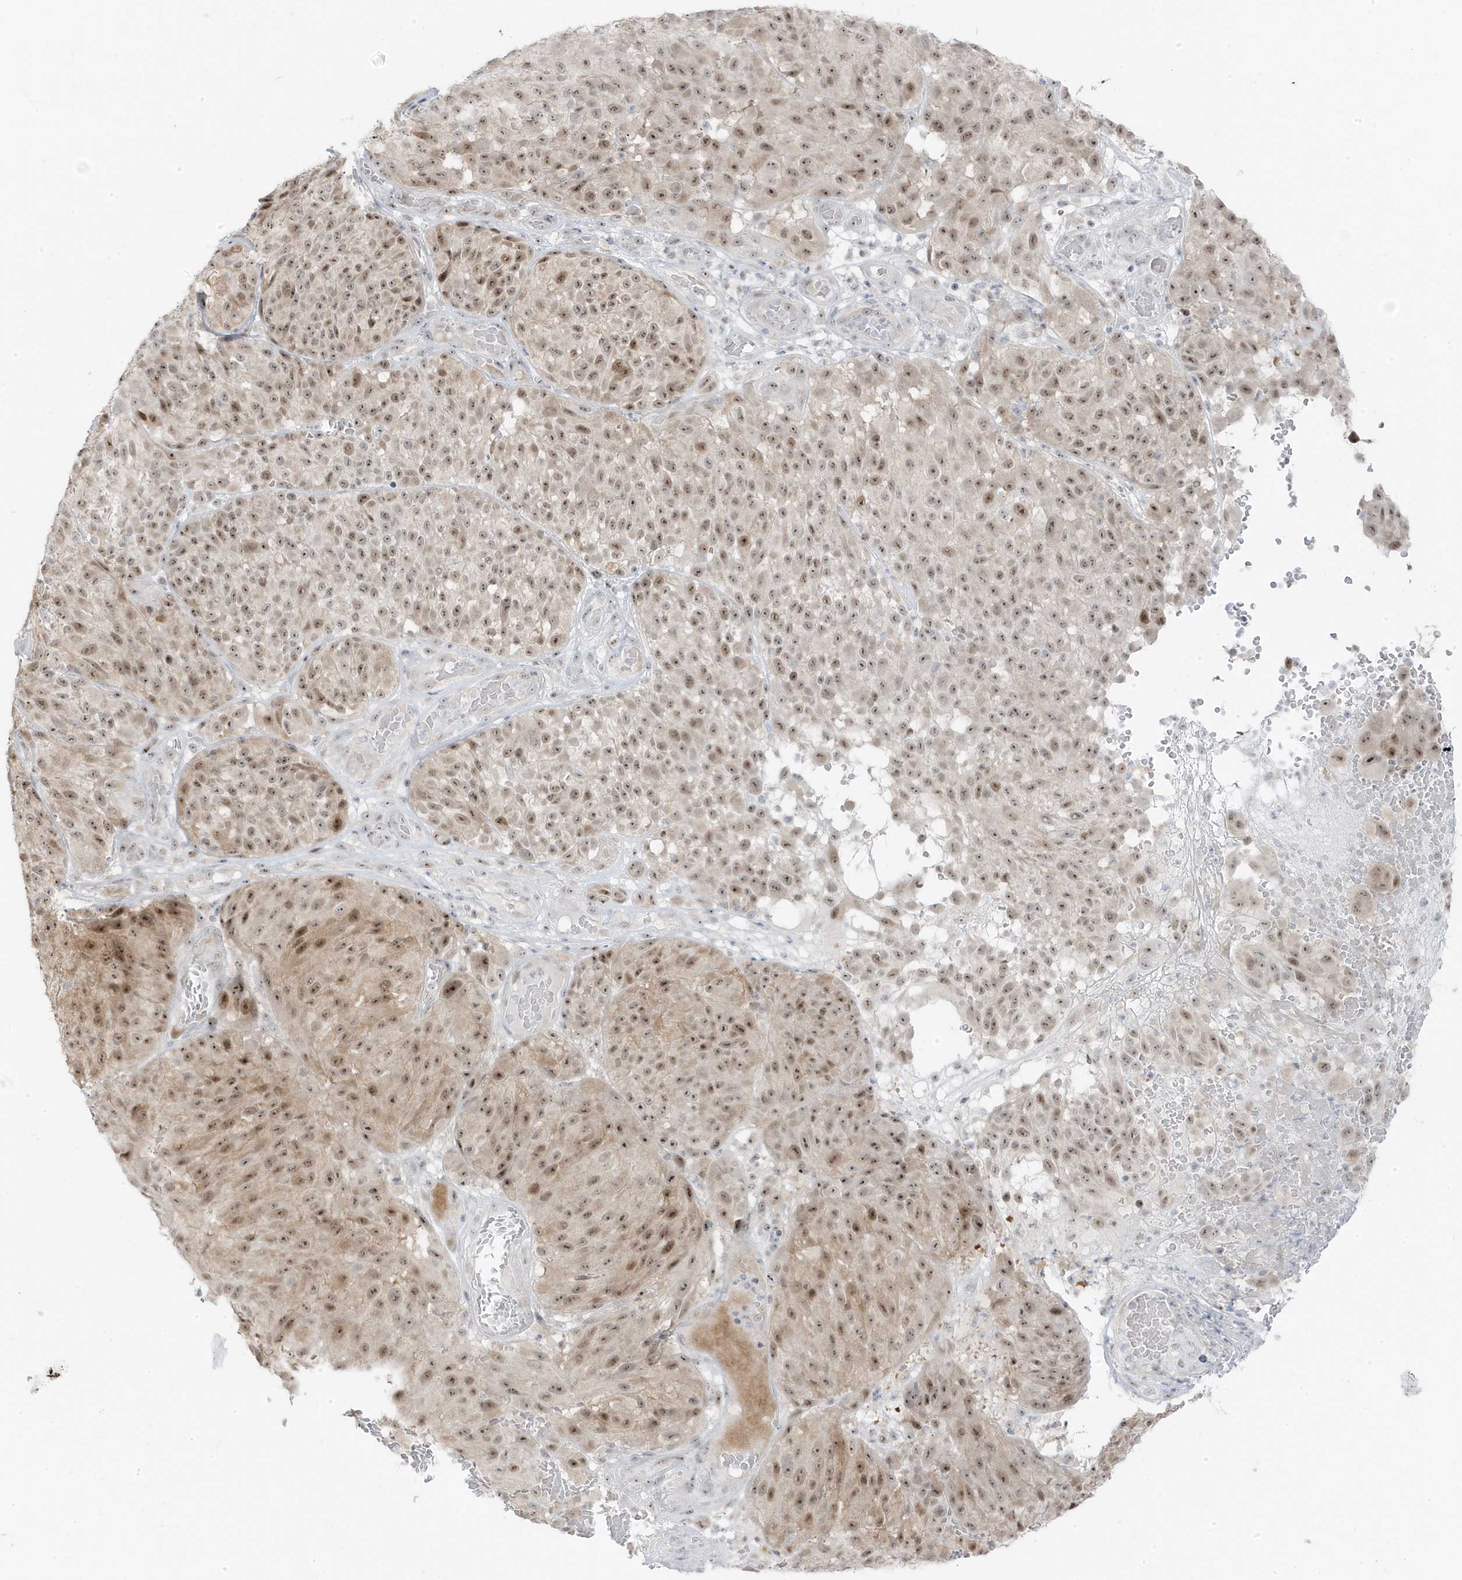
{"staining": {"intensity": "strong", "quantity": ">75%", "location": "cytoplasmic/membranous,nuclear"}, "tissue": "melanoma", "cell_type": "Tumor cells", "image_type": "cancer", "snomed": [{"axis": "morphology", "description": "Malignant melanoma, NOS"}, {"axis": "topography", "description": "Skin"}], "caption": "Brown immunohistochemical staining in human malignant melanoma demonstrates strong cytoplasmic/membranous and nuclear staining in about >75% of tumor cells.", "gene": "TSEN15", "patient": {"sex": "male", "age": 83}}